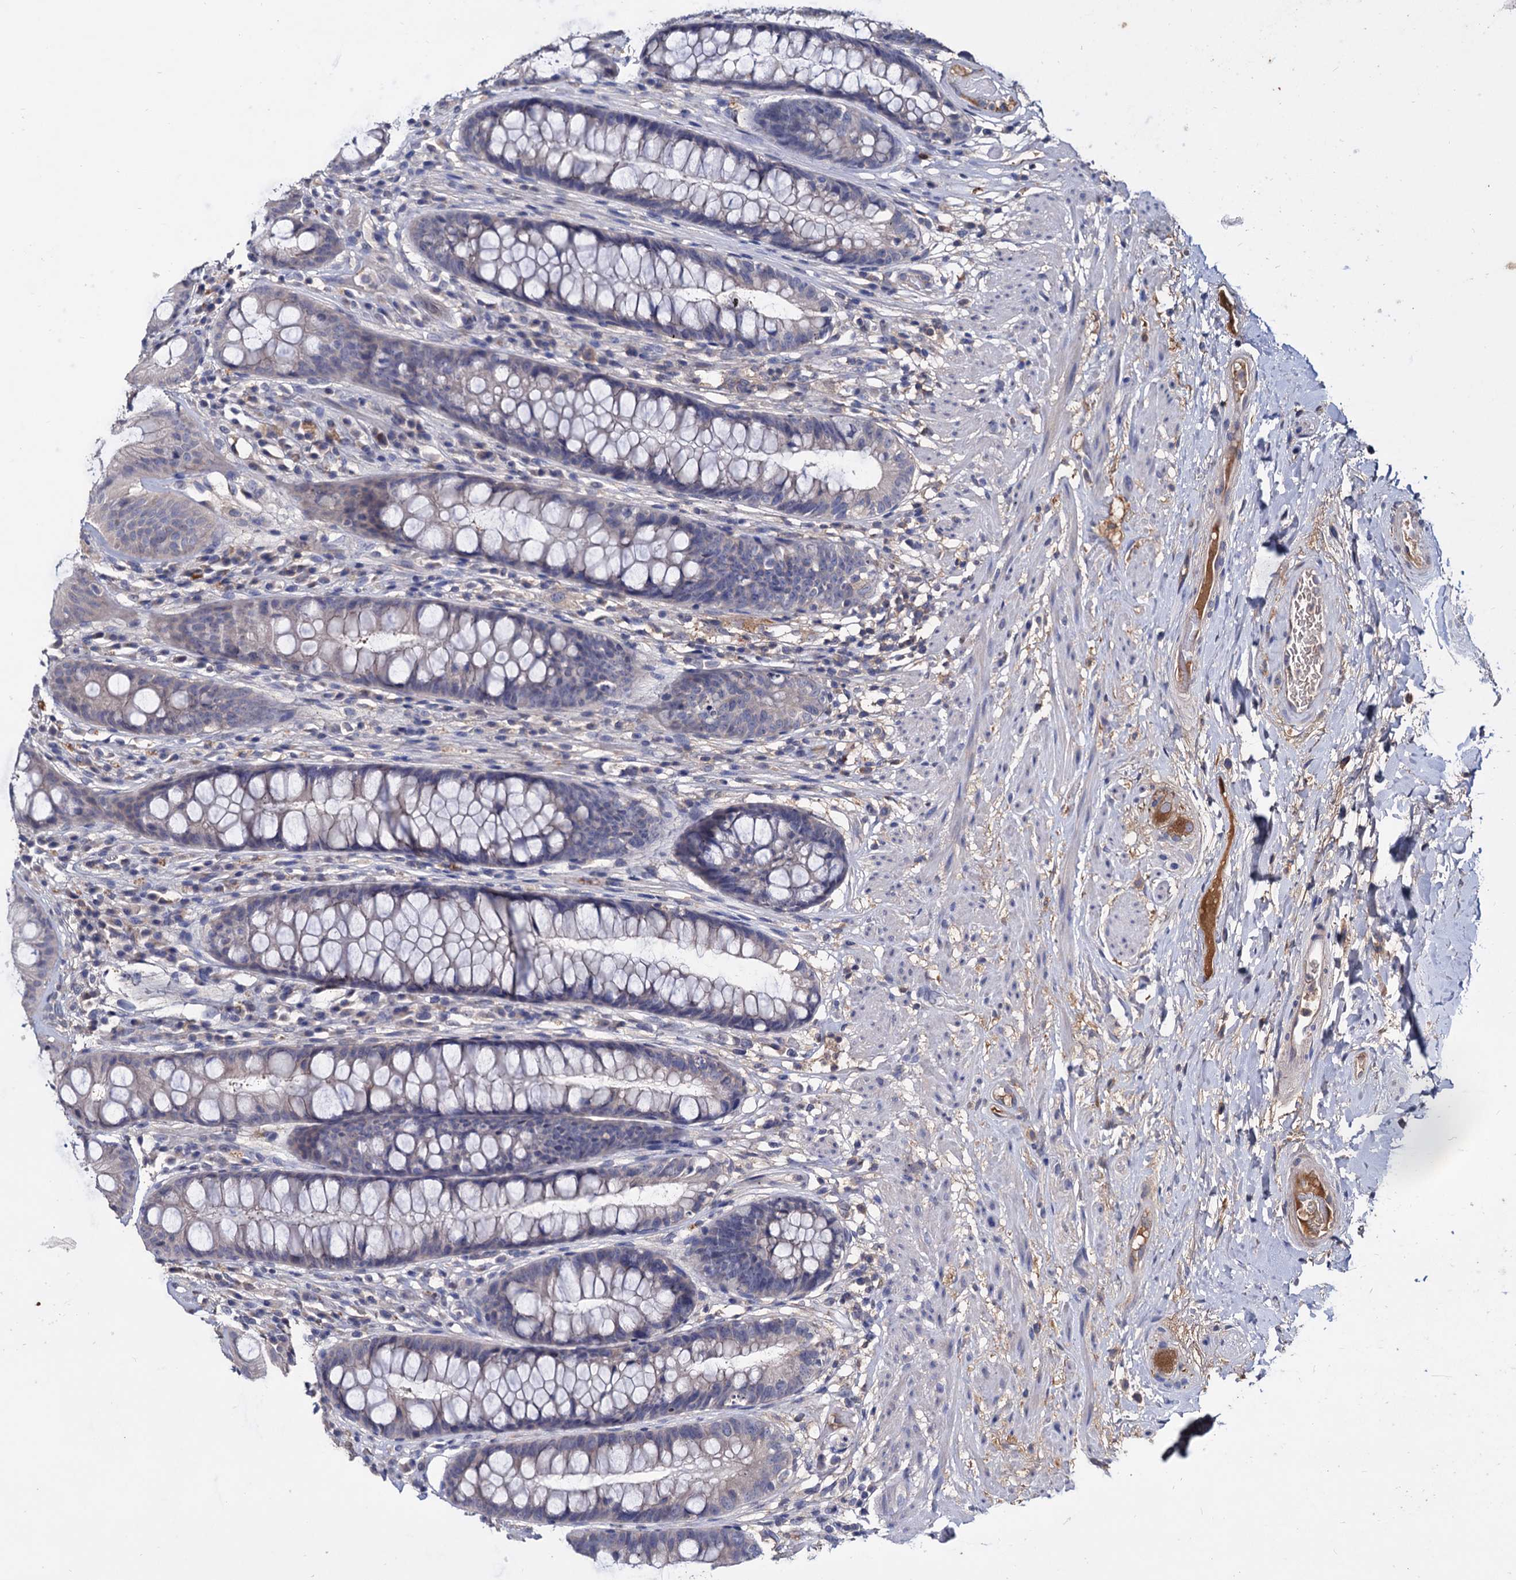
{"staining": {"intensity": "negative", "quantity": "none", "location": "none"}, "tissue": "rectum", "cell_type": "Glandular cells", "image_type": "normal", "snomed": [{"axis": "morphology", "description": "Normal tissue, NOS"}, {"axis": "topography", "description": "Rectum"}], "caption": "Image shows no protein staining in glandular cells of benign rectum.", "gene": "NPAS4", "patient": {"sex": "male", "age": 74}}